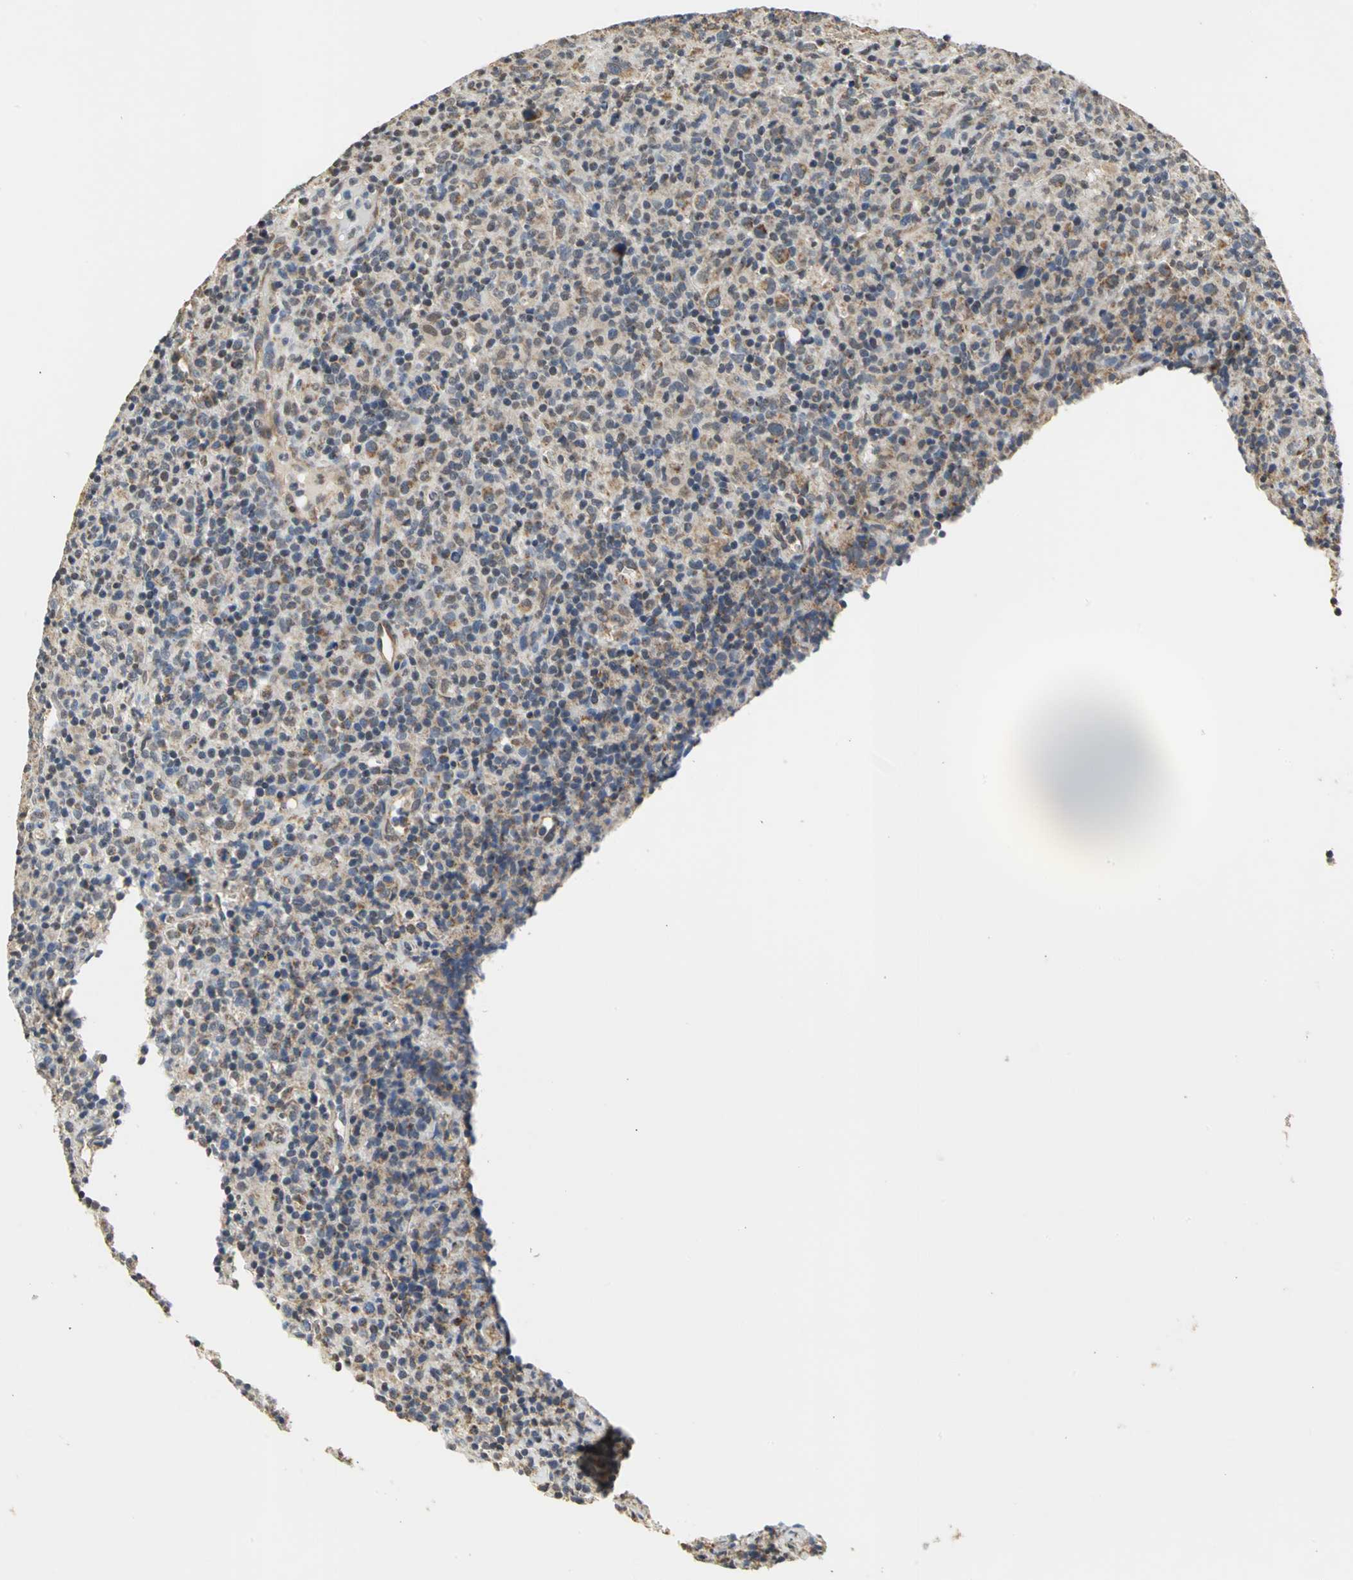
{"staining": {"intensity": "moderate", "quantity": ">75%", "location": "cytoplasmic/membranous"}, "tissue": "lymphoma", "cell_type": "Tumor cells", "image_type": "cancer", "snomed": [{"axis": "morphology", "description": "Hodgkin's disease, NOS"}, {"axis": "topography", "description": "Lymph node"}], "caption": "Immunohistochemistry (IHC) photomicrograph of neoplastic tissue: lymphoma stained using immunohistochemistry (IHC) shows medium levels of moderate protein expression localized specifically in the cytoplasmic/membranous of tumor cells, appearing as a cytoplasmic/membranous brown color.", "gene": "NDUFB5", "patient": {"sex": "male", "age": 65}}